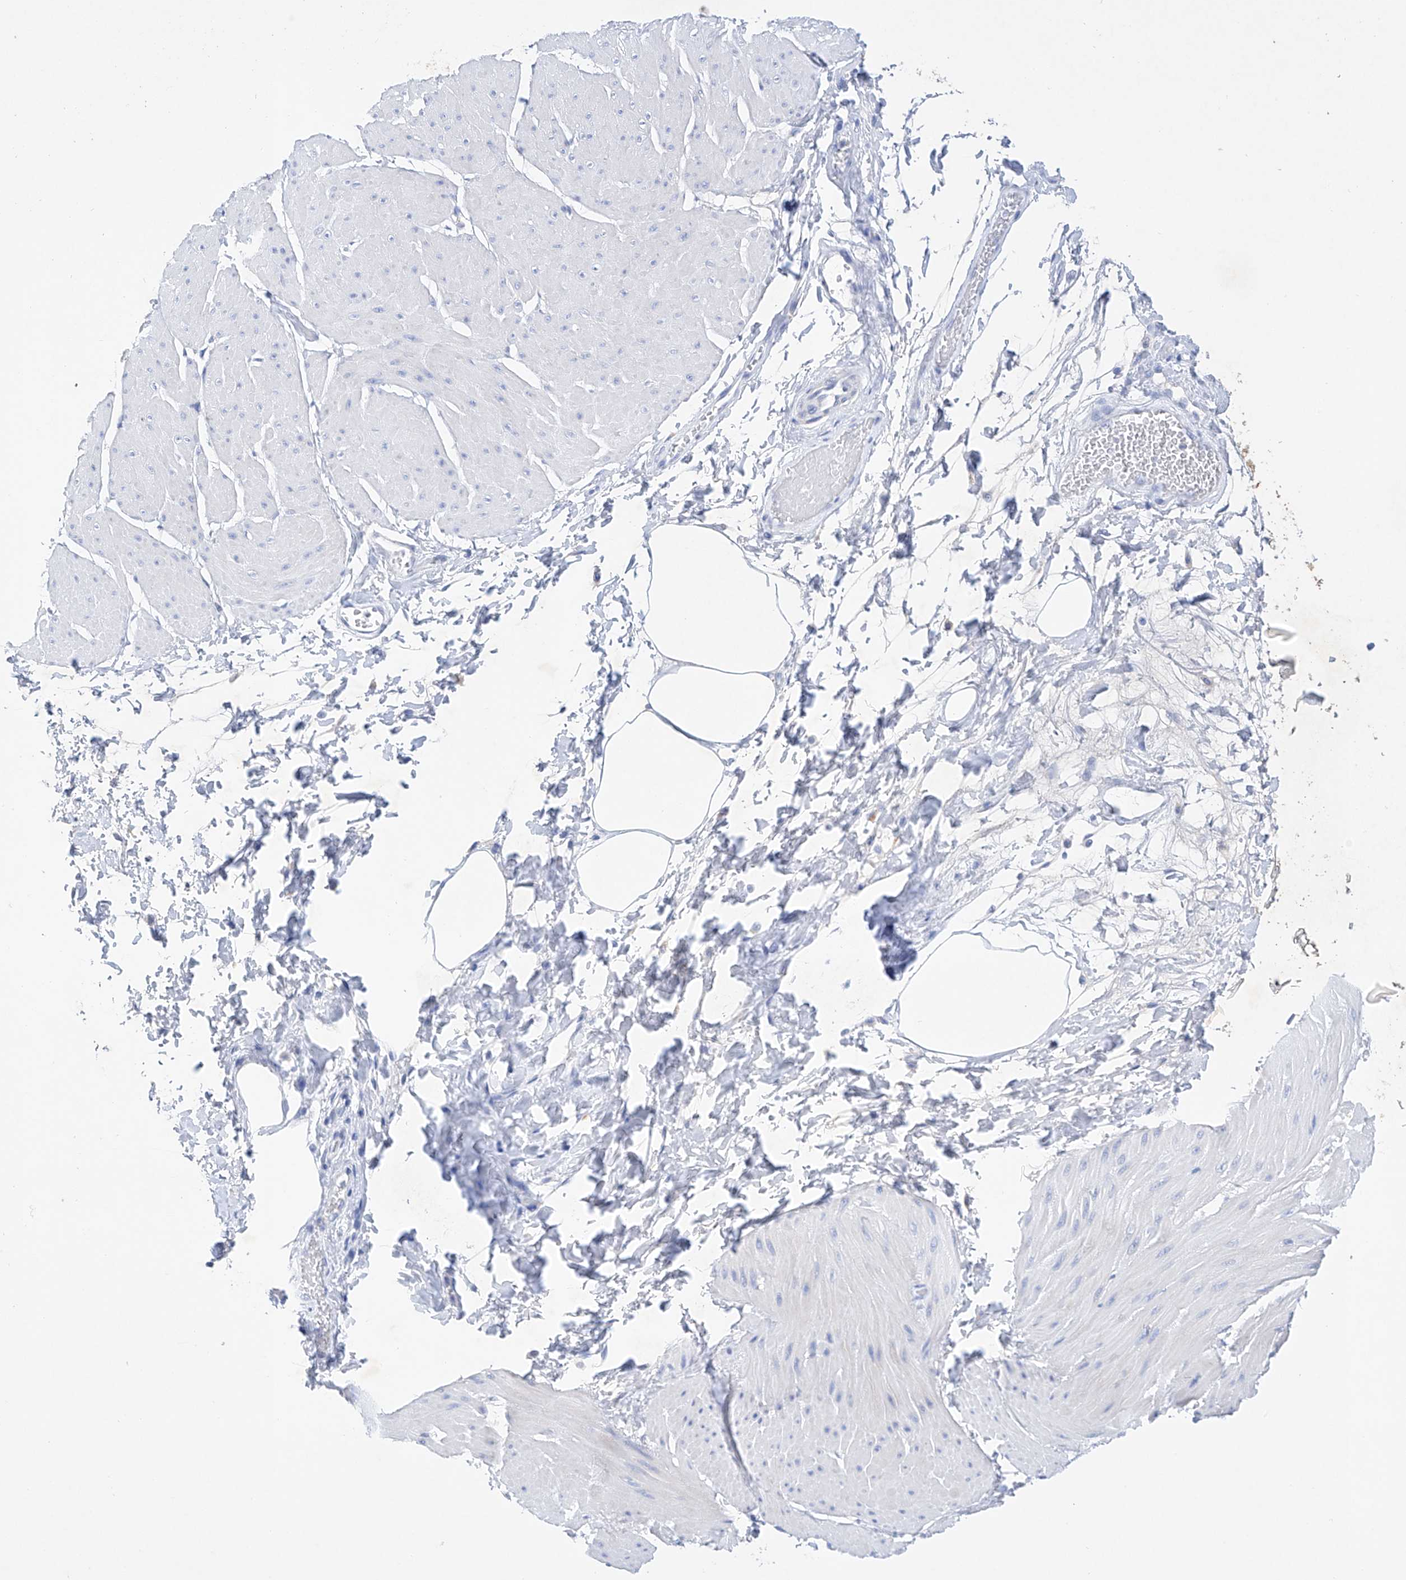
{"staining": {"intensity": "negative", "quantity": "none", "location": "none"}, "tissue": "smooth muscle", "cell_type": "Smooth muscle cells", "image_type": "normal", "snomed": [{"axis": "morphology", "description": "Urothelial carcinoma, High grade"}, {"axis": "topography", "description": "Urinary bladder"}], "caption": "This image is of unremarkable smooth muscle stained with immunohistochemistry (IHC) to label a protein in brown with the nuclei are counter-stained blue. There is no expression in smooth muscle cells.", "gene": "LURAP1", "patient": {"sex": "male", "age": 46}}